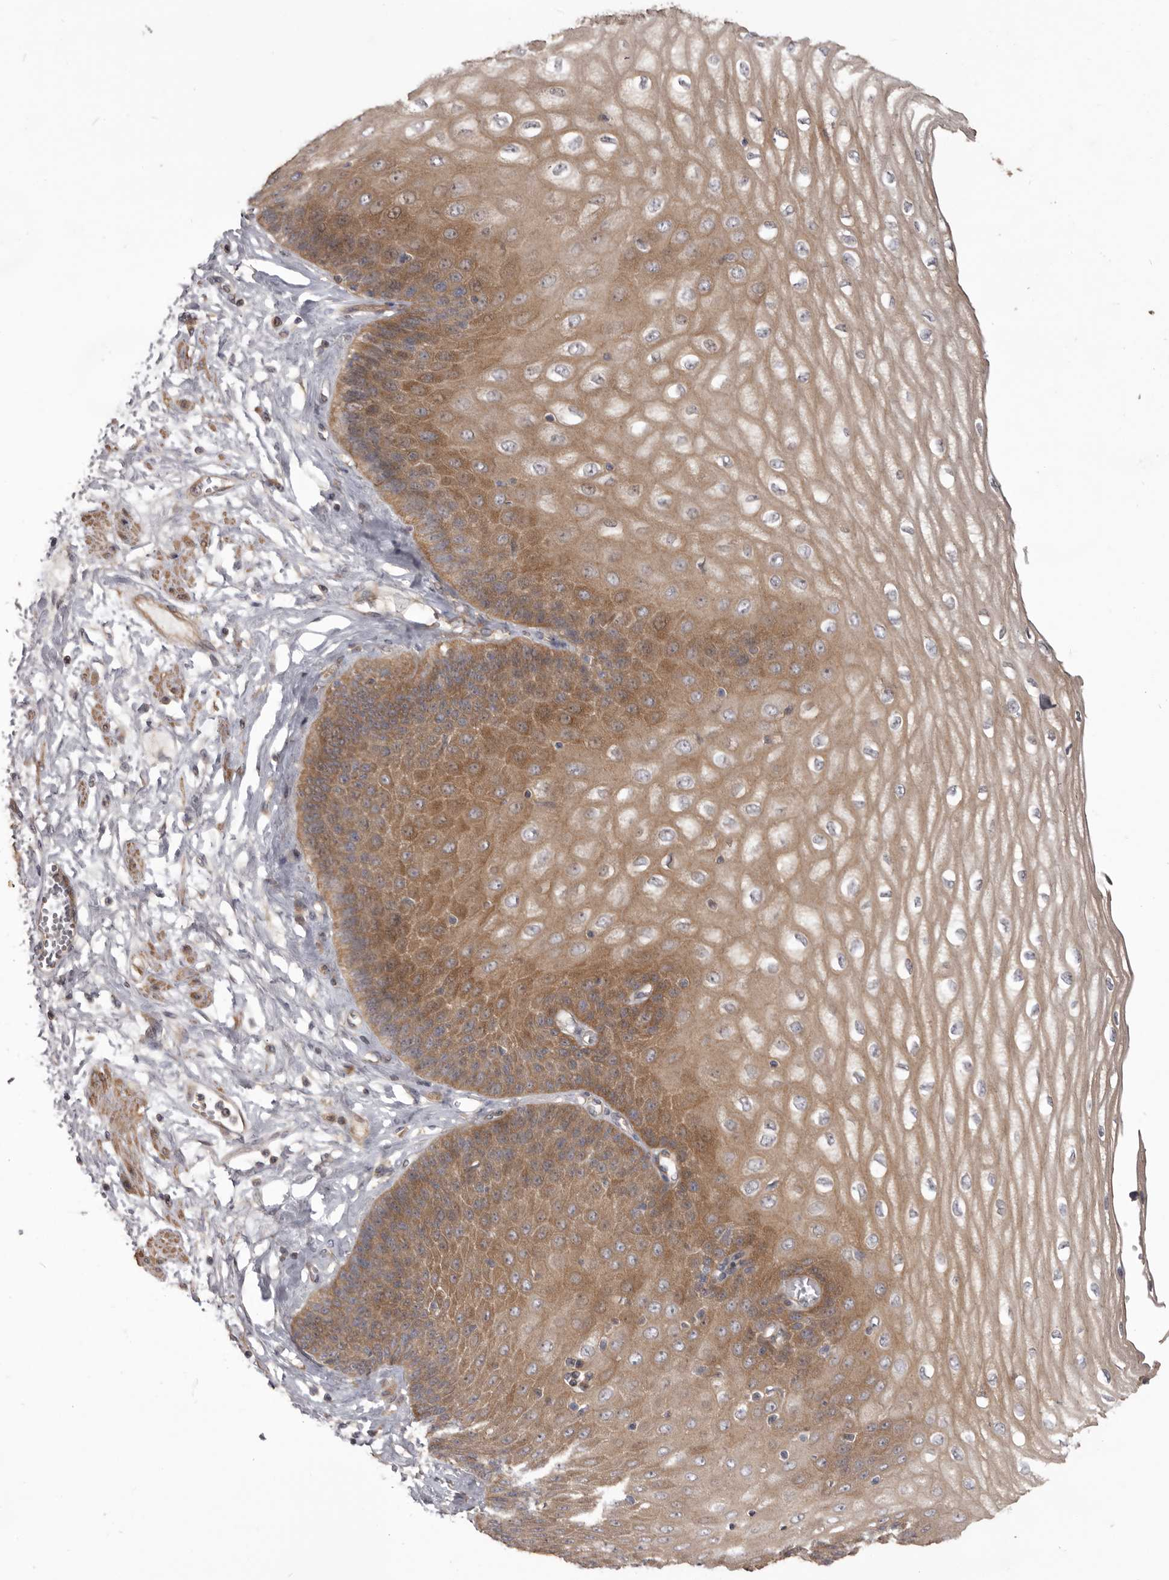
{"staining": {"intensity": "moderate", "quantity": ">75%", "location": "cytoplasmic/membranous"}, "tissue": "esophagus", "cell_type": "Squamous epithelial cells", "image_type": "normal", "snomed": [{"axis": "morphology", "description": "Normal tissue, NOS"}, {"axis": "topography", "description": "Esophagus"}], "caption": "Immunohistochemical staining of normal esophagus demonstrates medium levels of moderate cytoplasmic/membranous positivity in approximately >75% of squamous epithelial cells.", "gene": "VPS45", "patient": {"sex": "male", "age": 60}}